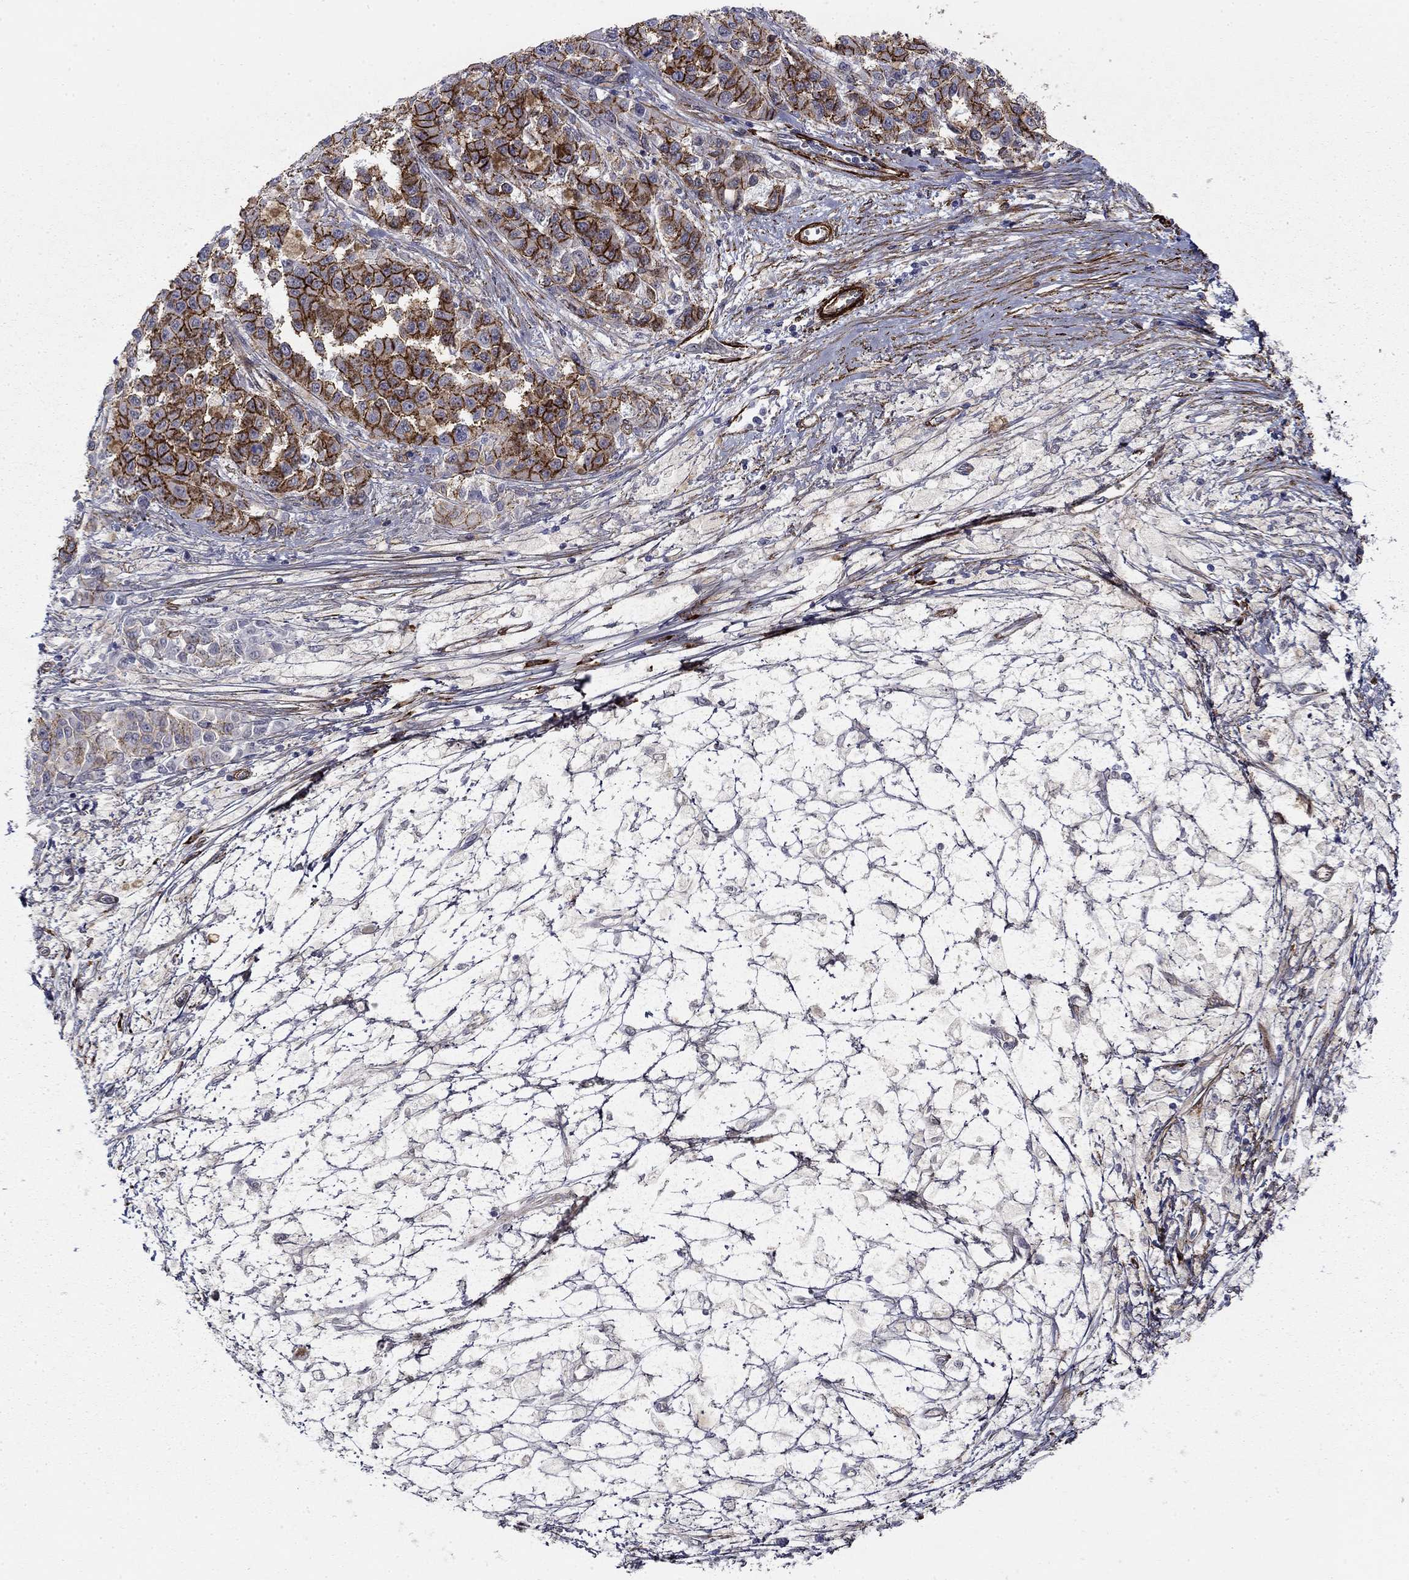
{"staining": {"intensity": "strong", "quantity": ">75%", "location": "cytoplasmic/membranous"}, "tissue": "melanoma", "cell_type": "Tumor cells", "image_type": "cancer", "snomed": [{"axis": "morphology", "description": "Malignant melanoma, NOS"}, {"axis": "topography", "description": "Skin"}], "caption": "Melanoma stained with immunohistochemistry (IHC) displays strong cytoplasmic/membranous expression in approximately >75% of tumor cells. (brown staining indicates protein expression, while blue staining denotes nuclei).", "gene": "KRBA1", "patient": {"sex": "female", "age": 58}}